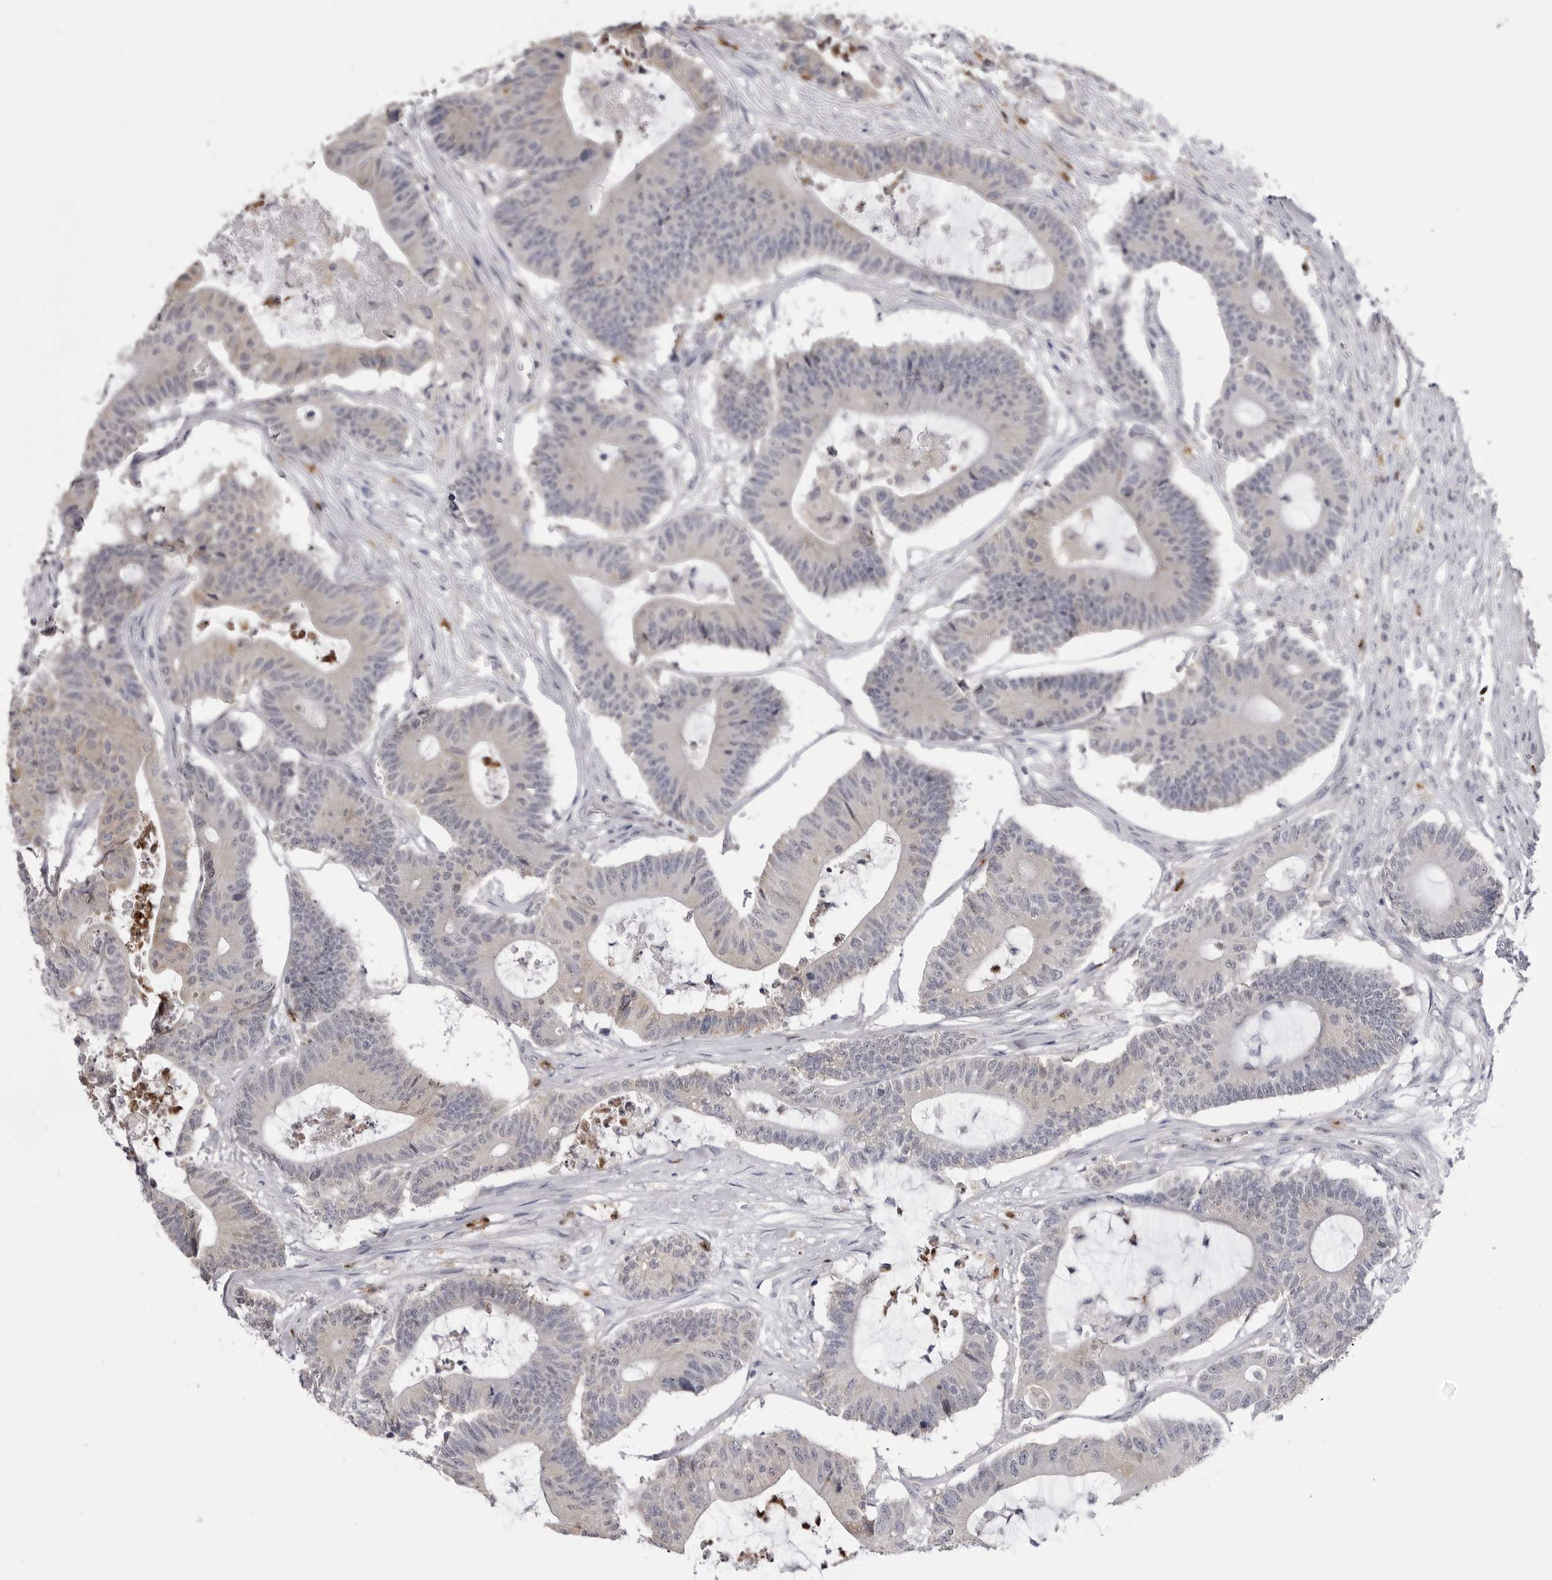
{"staining": {"intensity": "negative", "quantity": "none", "location": "none"}, "tissue": "colorectal cancer", "cell_type": "Tumor cells", "image_type": "cancer", "snomed": [{"axis": "morphology", "description": "Adenocarcinoma, NOS"}, {"axis": "topography", "description": "Colon"}], "caption": "The photomicrograph exhibits no staining of tumor cells in colorectal adenocarcinoma. (DAB IHC with hematoxylin counter stain).", "gene": "STAP2", "patient": {"sex": "female", "age": 84}}